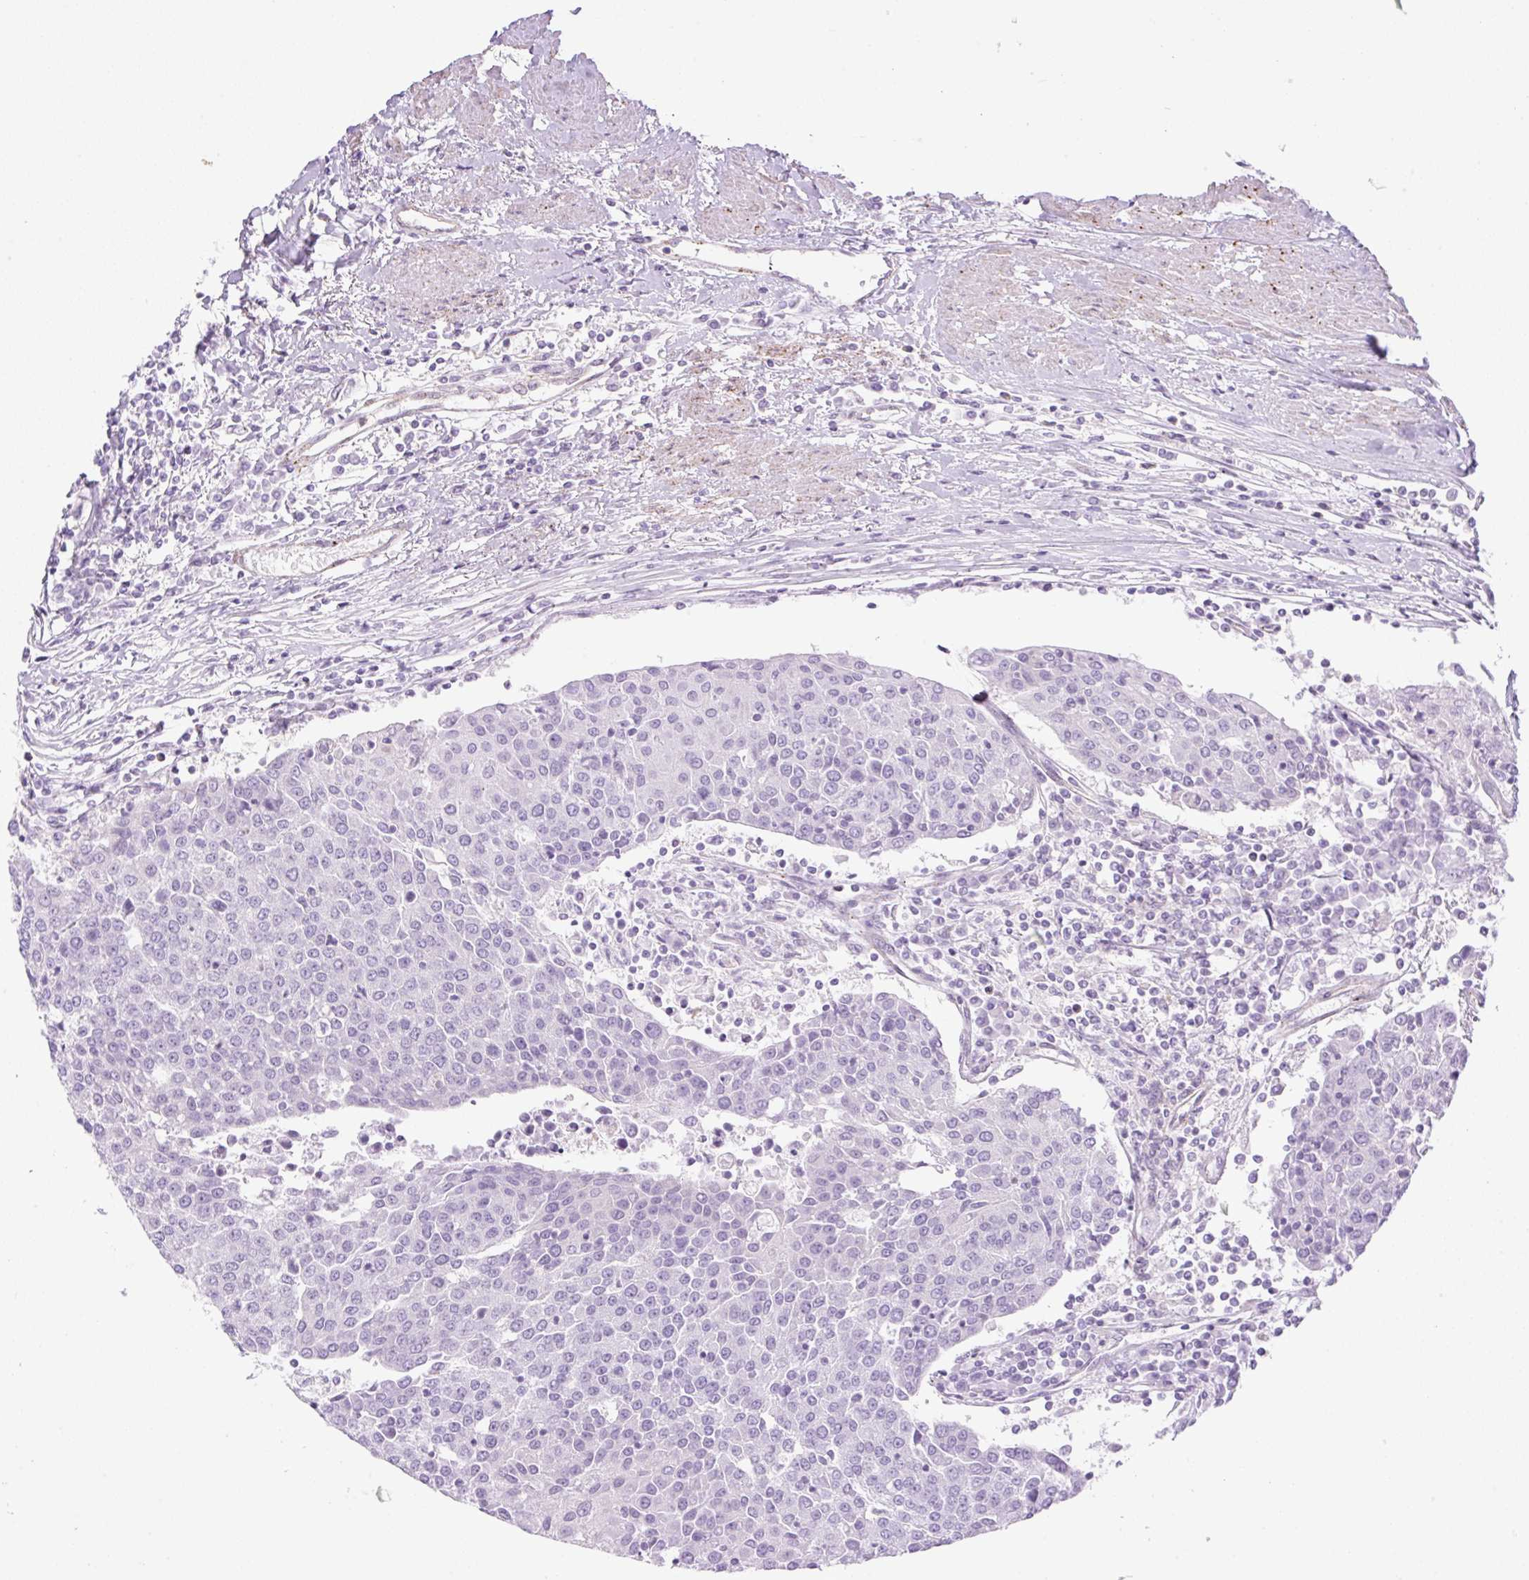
{"staining": {"intensity": "negative", "quantity": "none", "location": "none"}, "tissue": "urothelial cancer", "cell_type": "Tumor cells", "image_type": "cancer", "snomed": [{"axis": "morphology", "description": "Urothelial carcinoma, High grade"}, {"axis": "topography", "description": "Urinary bladder"}], "caption": "This is a photomicrograph of IHC staining of high-grade urothelial carcinoma, which shows no staining in tumor cells. Nuclei are stained in blue.", "gene": "EHD3", "patient": {"sex": "female", "age": 85}}